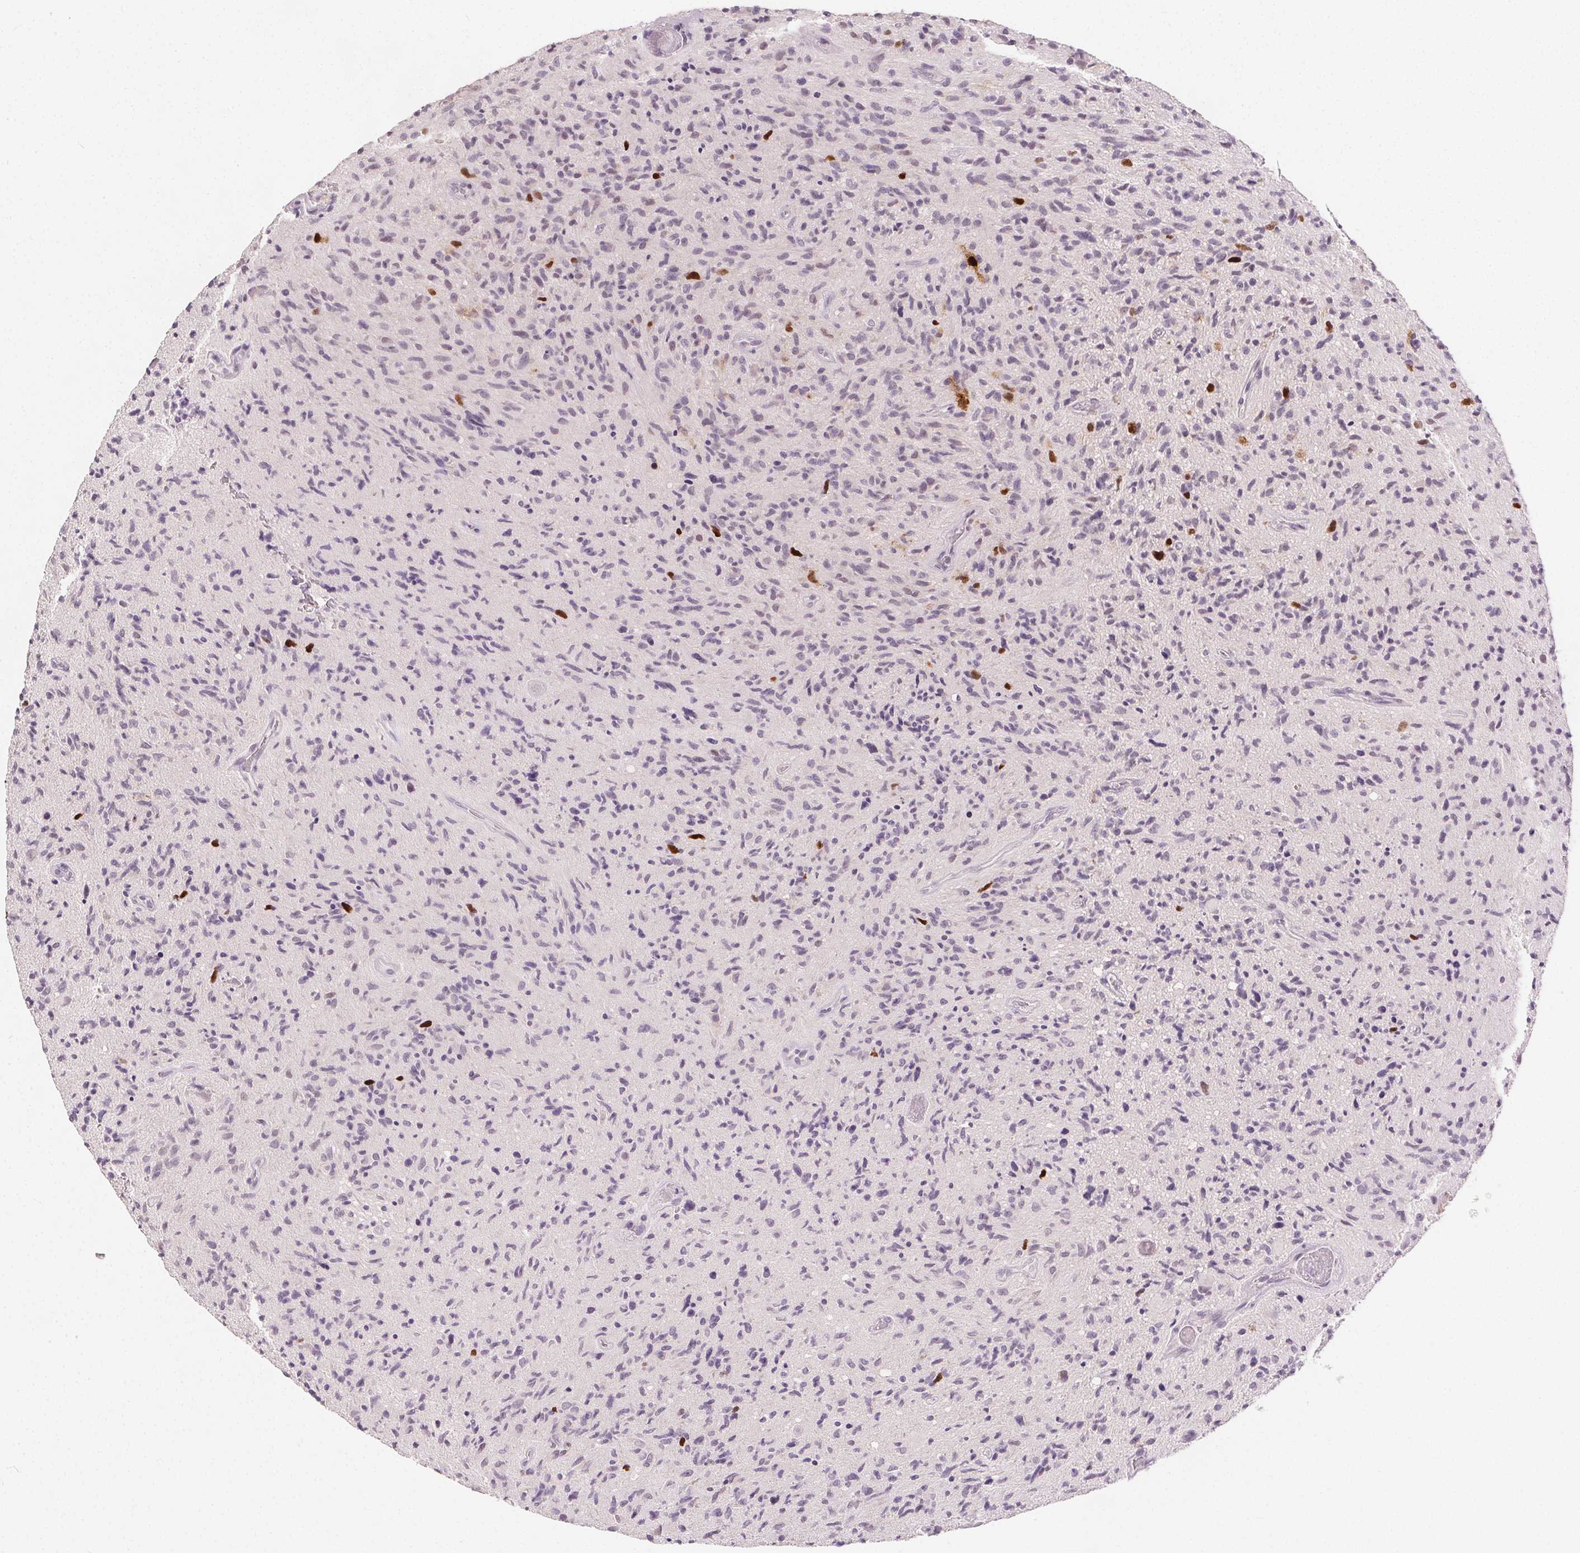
{"staining": {"intensity": "strong", "quantity": "<25%", "location": "nuclear"}, "tissue": "glioma", "cell_type": "Tumor cells", "image_type": "cancer", "snomed": [{"axis": "morphology", "description": "Glioma, malignant, High grade"}, {"axis": "topography", "description": "Brain"}], "caption": "IHC photomicrograph of neoplastic tissue: malignant glioma (high-grade) stained using IHC exhibits medium levels of strong protein expression localized specifically in the nuclear of tumor cells, appearing as a nuclear brown color.", "gene": "ANLN", "patient": {"sex": "male", "age": 54}}